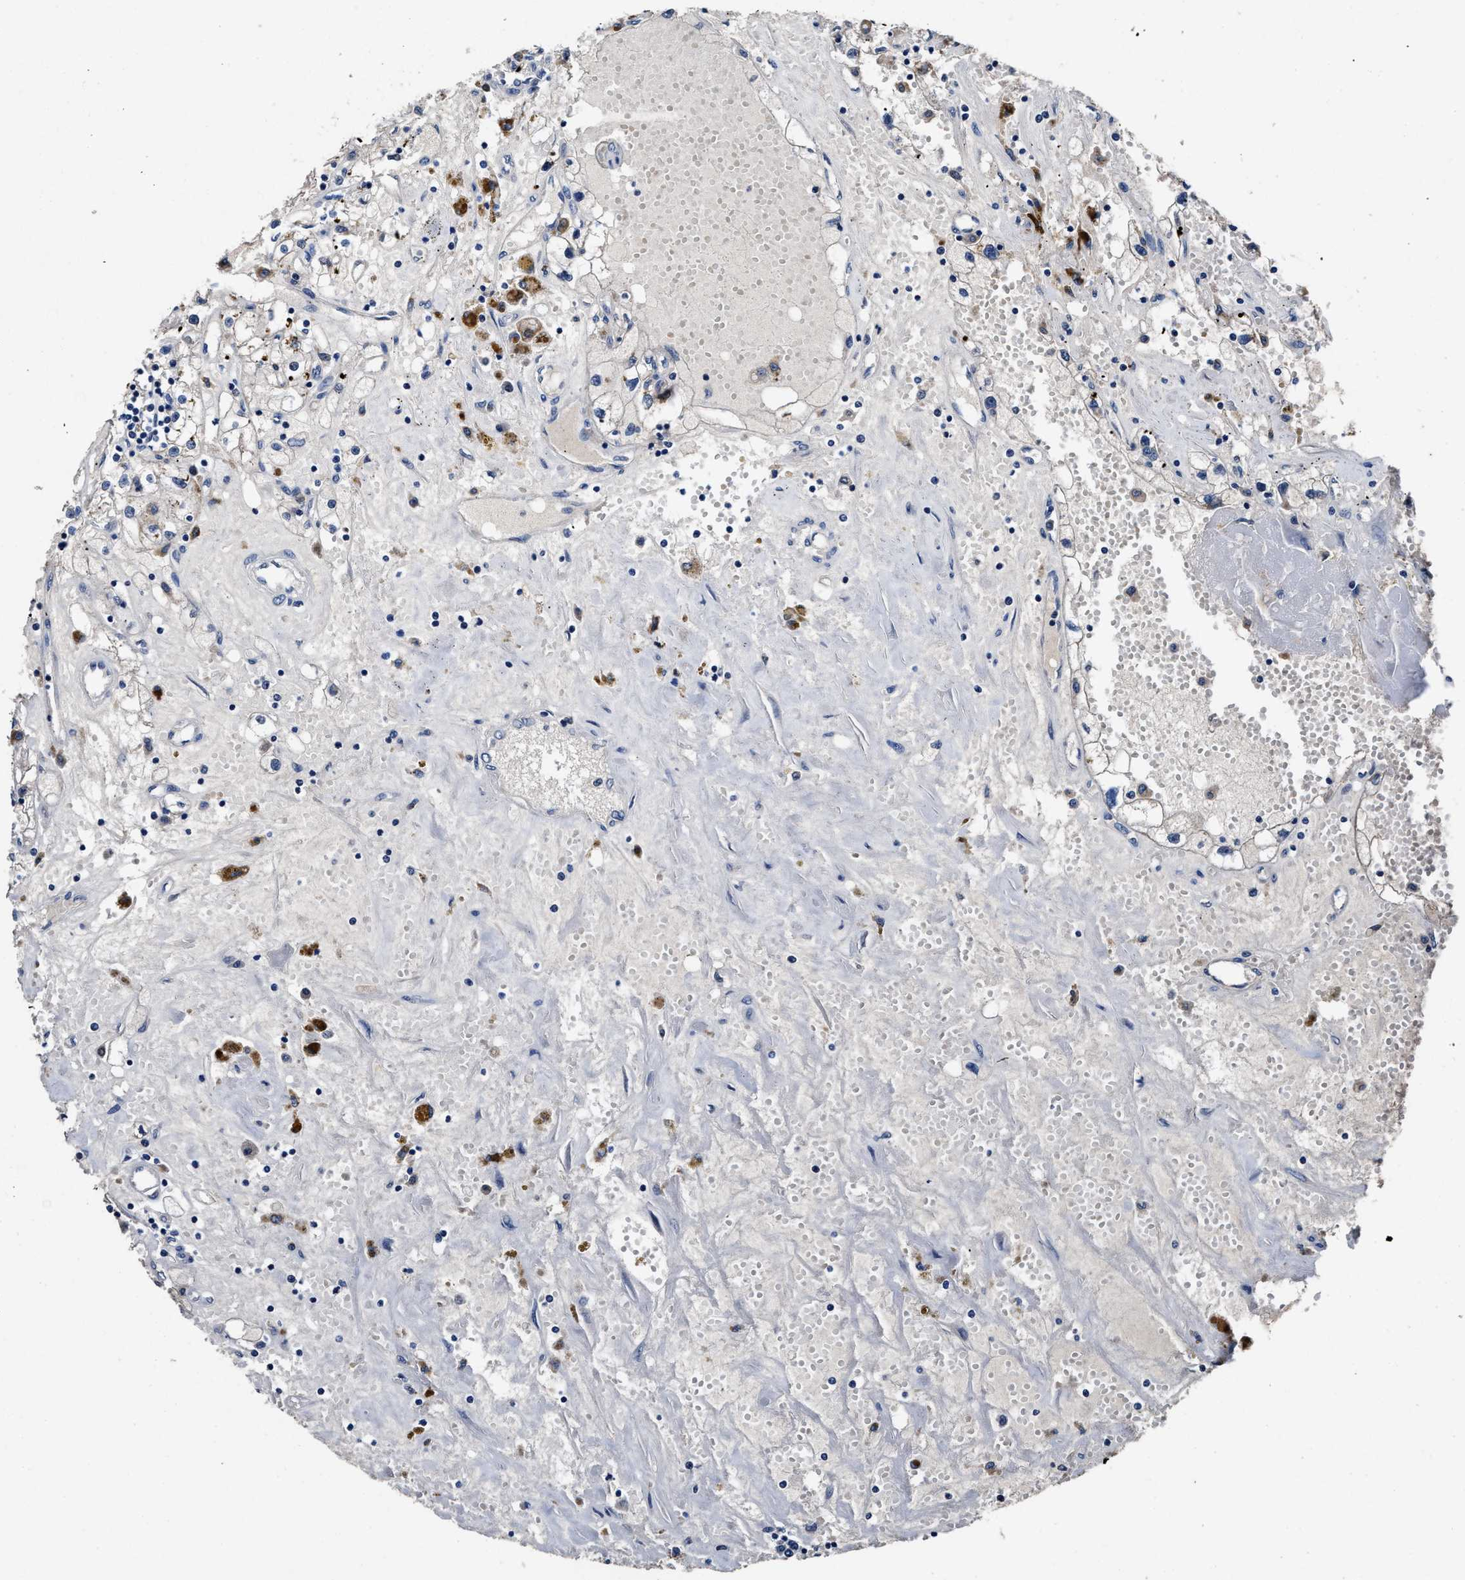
{"staining": {"intensity": "negative", "quantity": "none", "location": "none"}, "tissue": "renal cancer", "cell_type": "Tumor cells", "image_type": "cancer", "snomed": [{"axis": "morphology", "description": "Adenocarcinoma, NOS"}, {"axis": "topography", "description": "Kidney"}], "caption": "This photomicrograph is of renal cancer stained with immunohistochemistry (IHC) to label a protein in brown with the nuclei are counter-stained blue. There is no positivity in tumor cells.", "gene": "UBR4", "patient": {"sex": "male", "age": 56}}